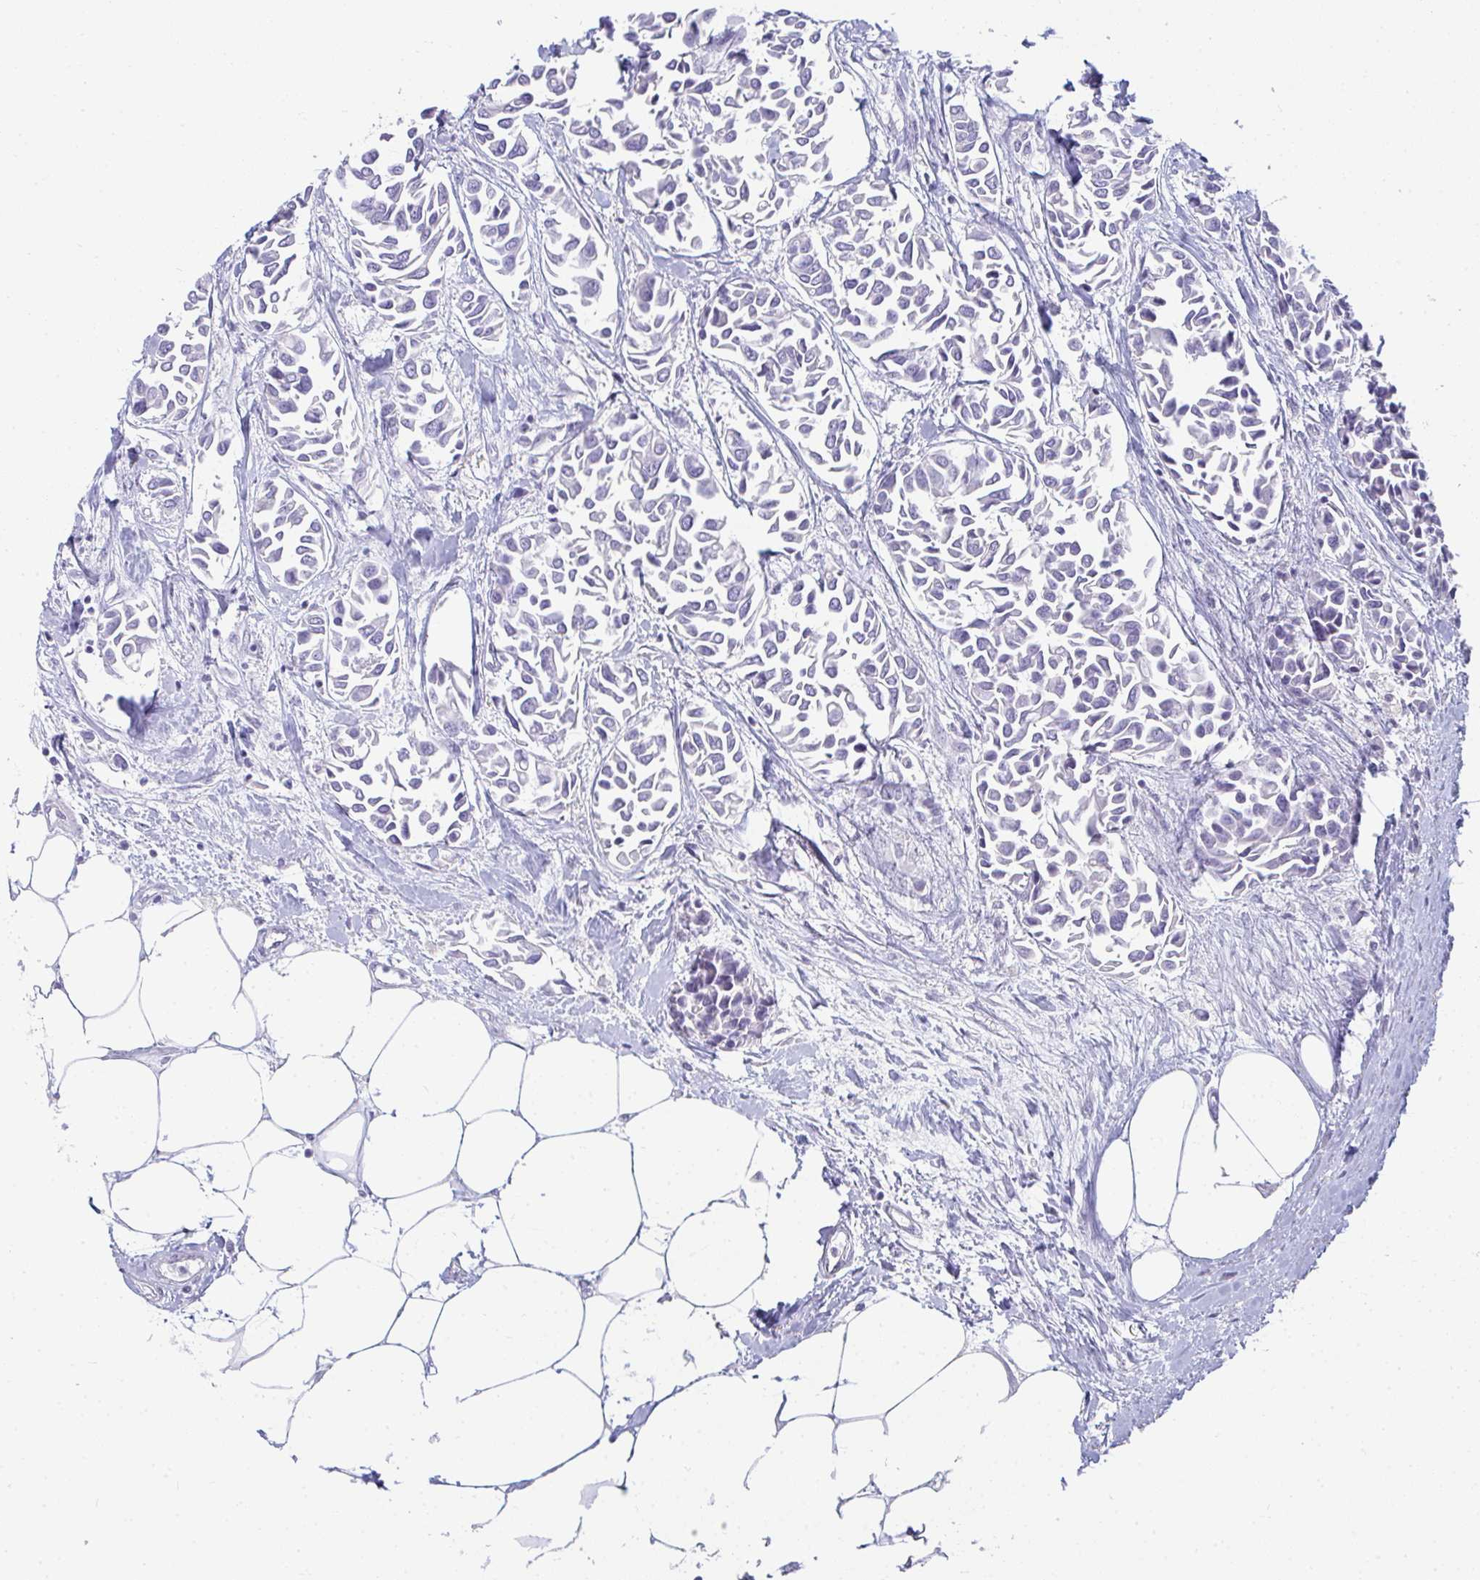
{"staining": {"intensity": "negative", "quantity": "none", "location": "none"}, "tissue": "breast cancer", "cell_type": "Tumor cells", "image_type": "cancer", "snomed": [{"axis": "morphology", "description": "Duct carcinoma"}, {"axis": "topography", "description": "Breast"}], "caption": "There is no significant staining in tumor cells of breast invasive ductal carcinoma.", "gene": "TTC30B", "patient": {"sex": "female", "age": 54}}